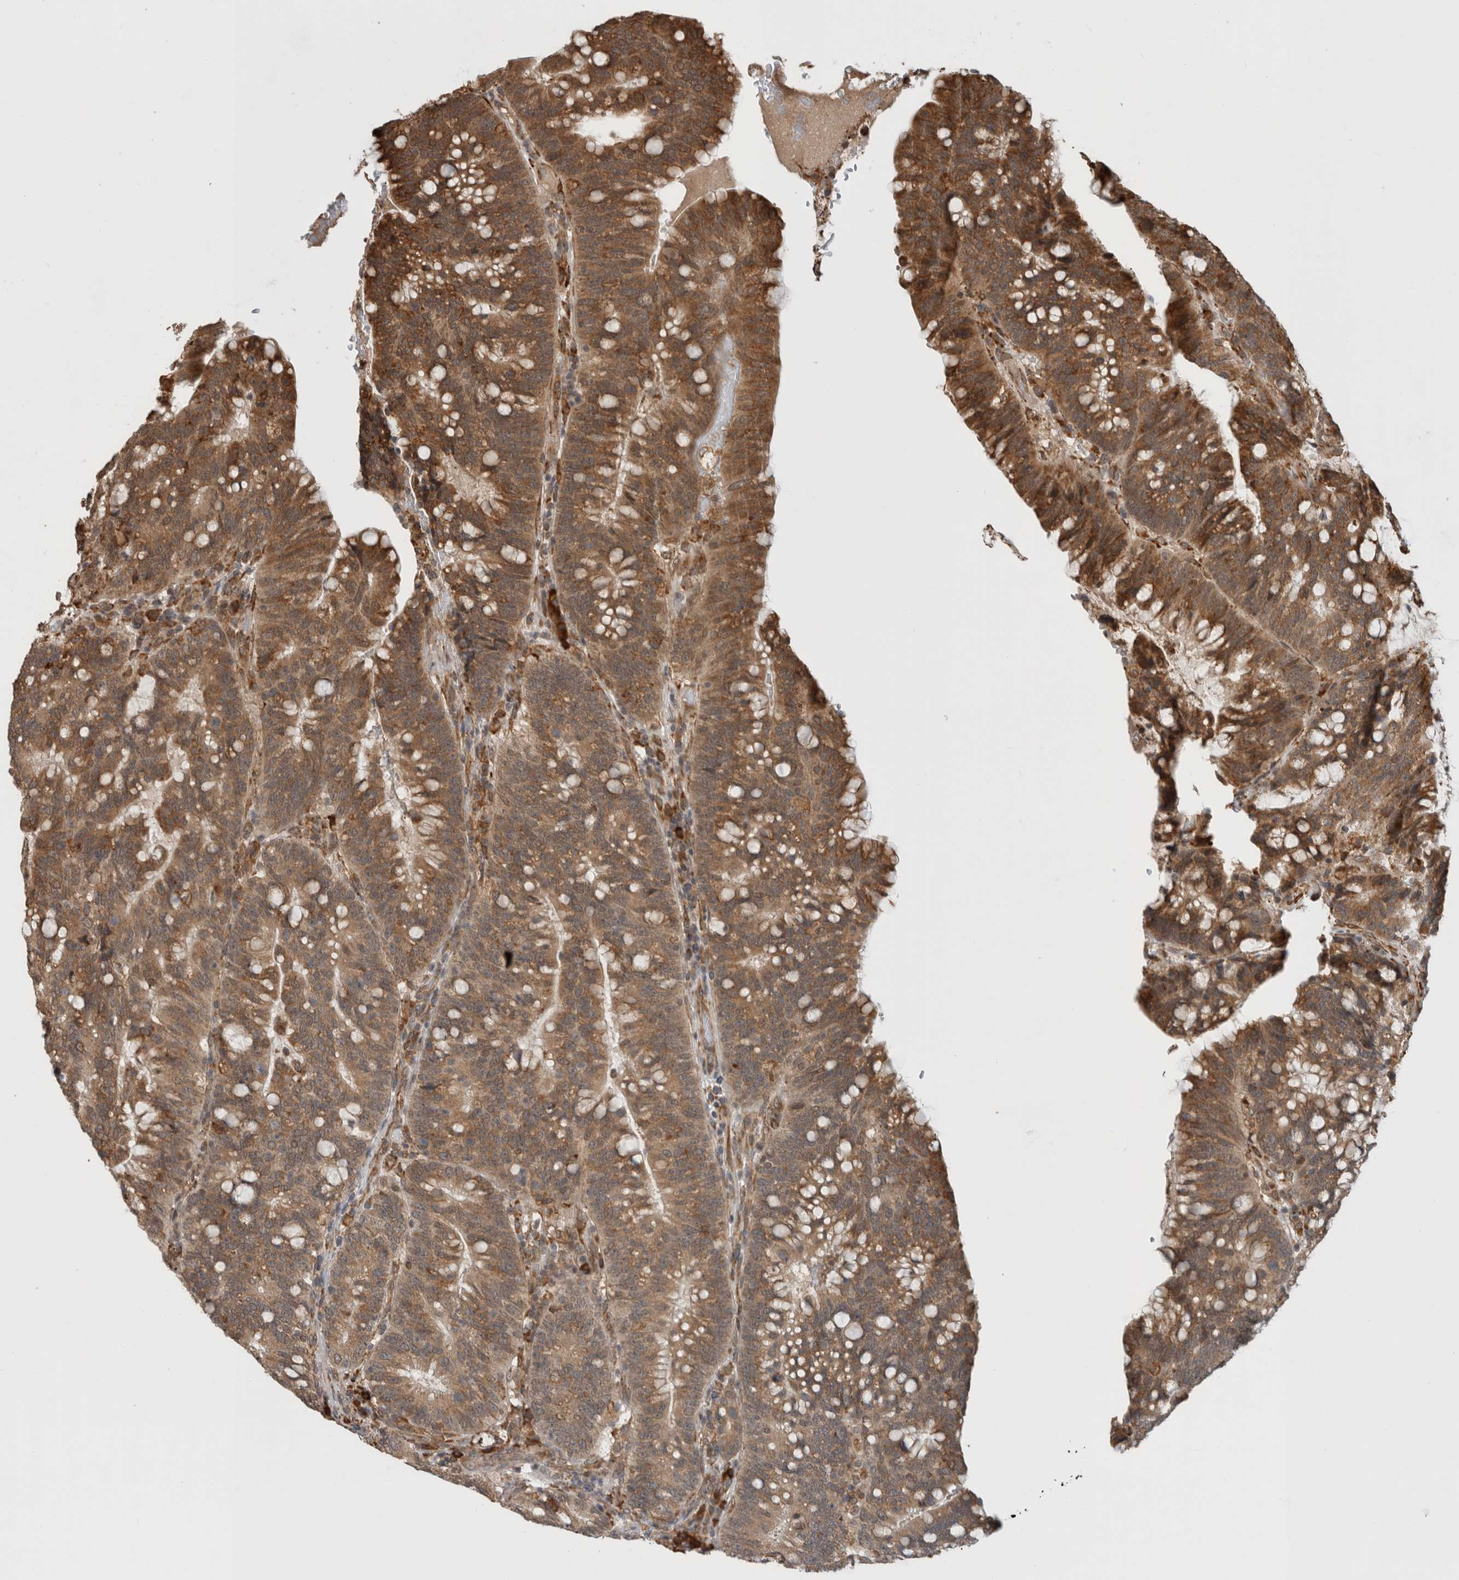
{"staining": {"intensity": "moderate", "quantity": ">75%", "location": "cytoplasmic/membranous"}, "tissue": "colorectal cancer", "cell_type": "Tumor cells", "image_type": "cancer", "snomed": [{"axis": "morphology", "description": "Adenocarcinoma, NOS"}, {"axis": "topography", "description": "Colon"}], "caption": "Human adenocarcinoma (colorectal) stained with a brown dye displays moderate cytoplasmic/membranous positive positivity in approximately >75% of tumor cells.", "gene": "MS4A7", "patient": {"sex": "female", "age": 66}}